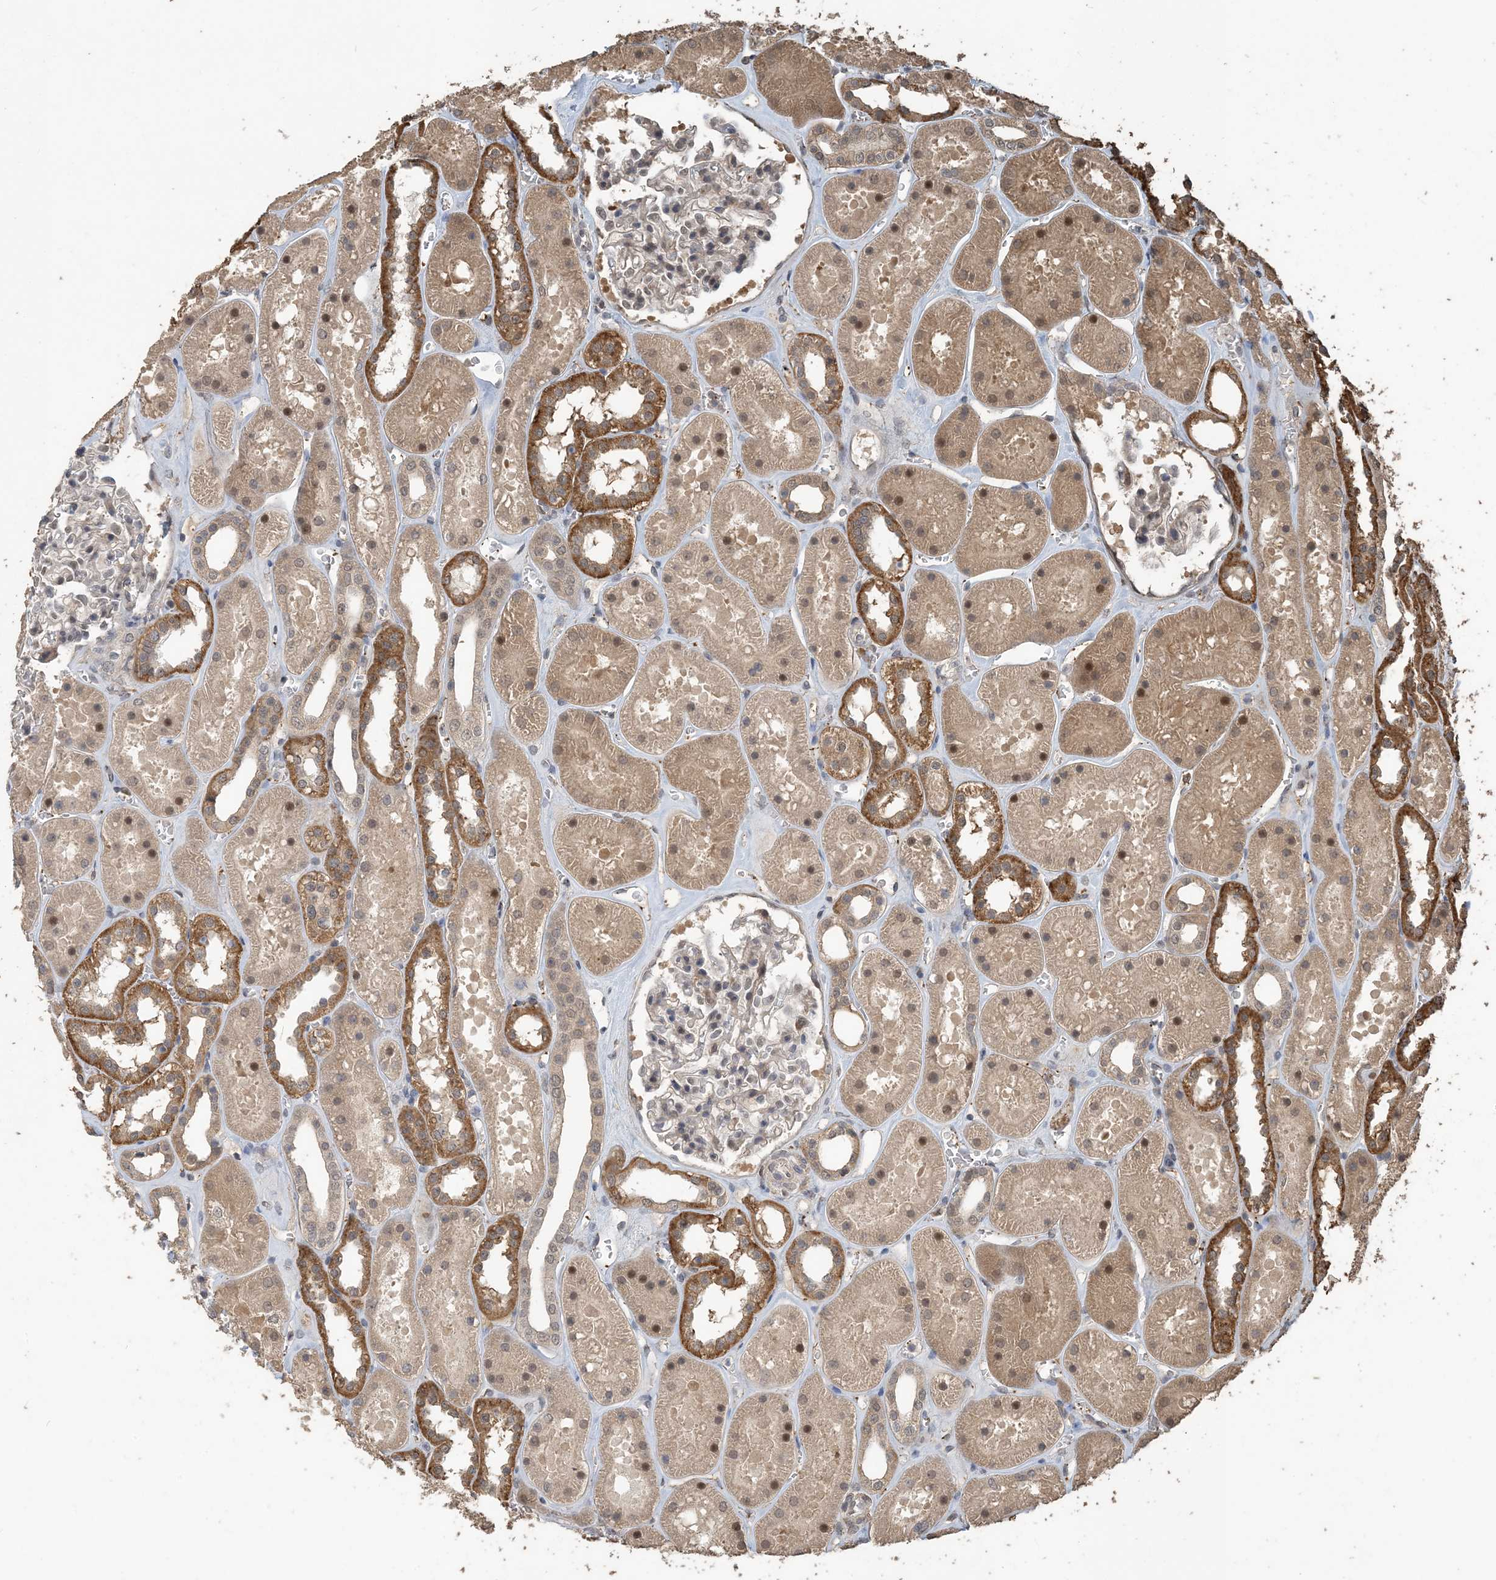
{"staining": {"intensity": "weak", "quantity": "25%-75%", "location": "nuclear"}, "tissue": "kidney", "cell_type": "Cells in glomeruli", "image_type": "normal", "snomed": [{"axis": "morphology", "description": "Normal tissue, NOS"}, {"axis": "topography", "description": "Kidney"}], "caption": "High-magnification brightfield microscopy of normal kidney stained with DAB (3,3'-diaminobenzidine) (brown) and counterstained with hematoxylin (blue). cells in glomeruli exhibit weak nuclear positivity is seen in about25%-75% of cells.", "gene": "ZC3H12A", "patient": {"sex": "female", "age": 41}}